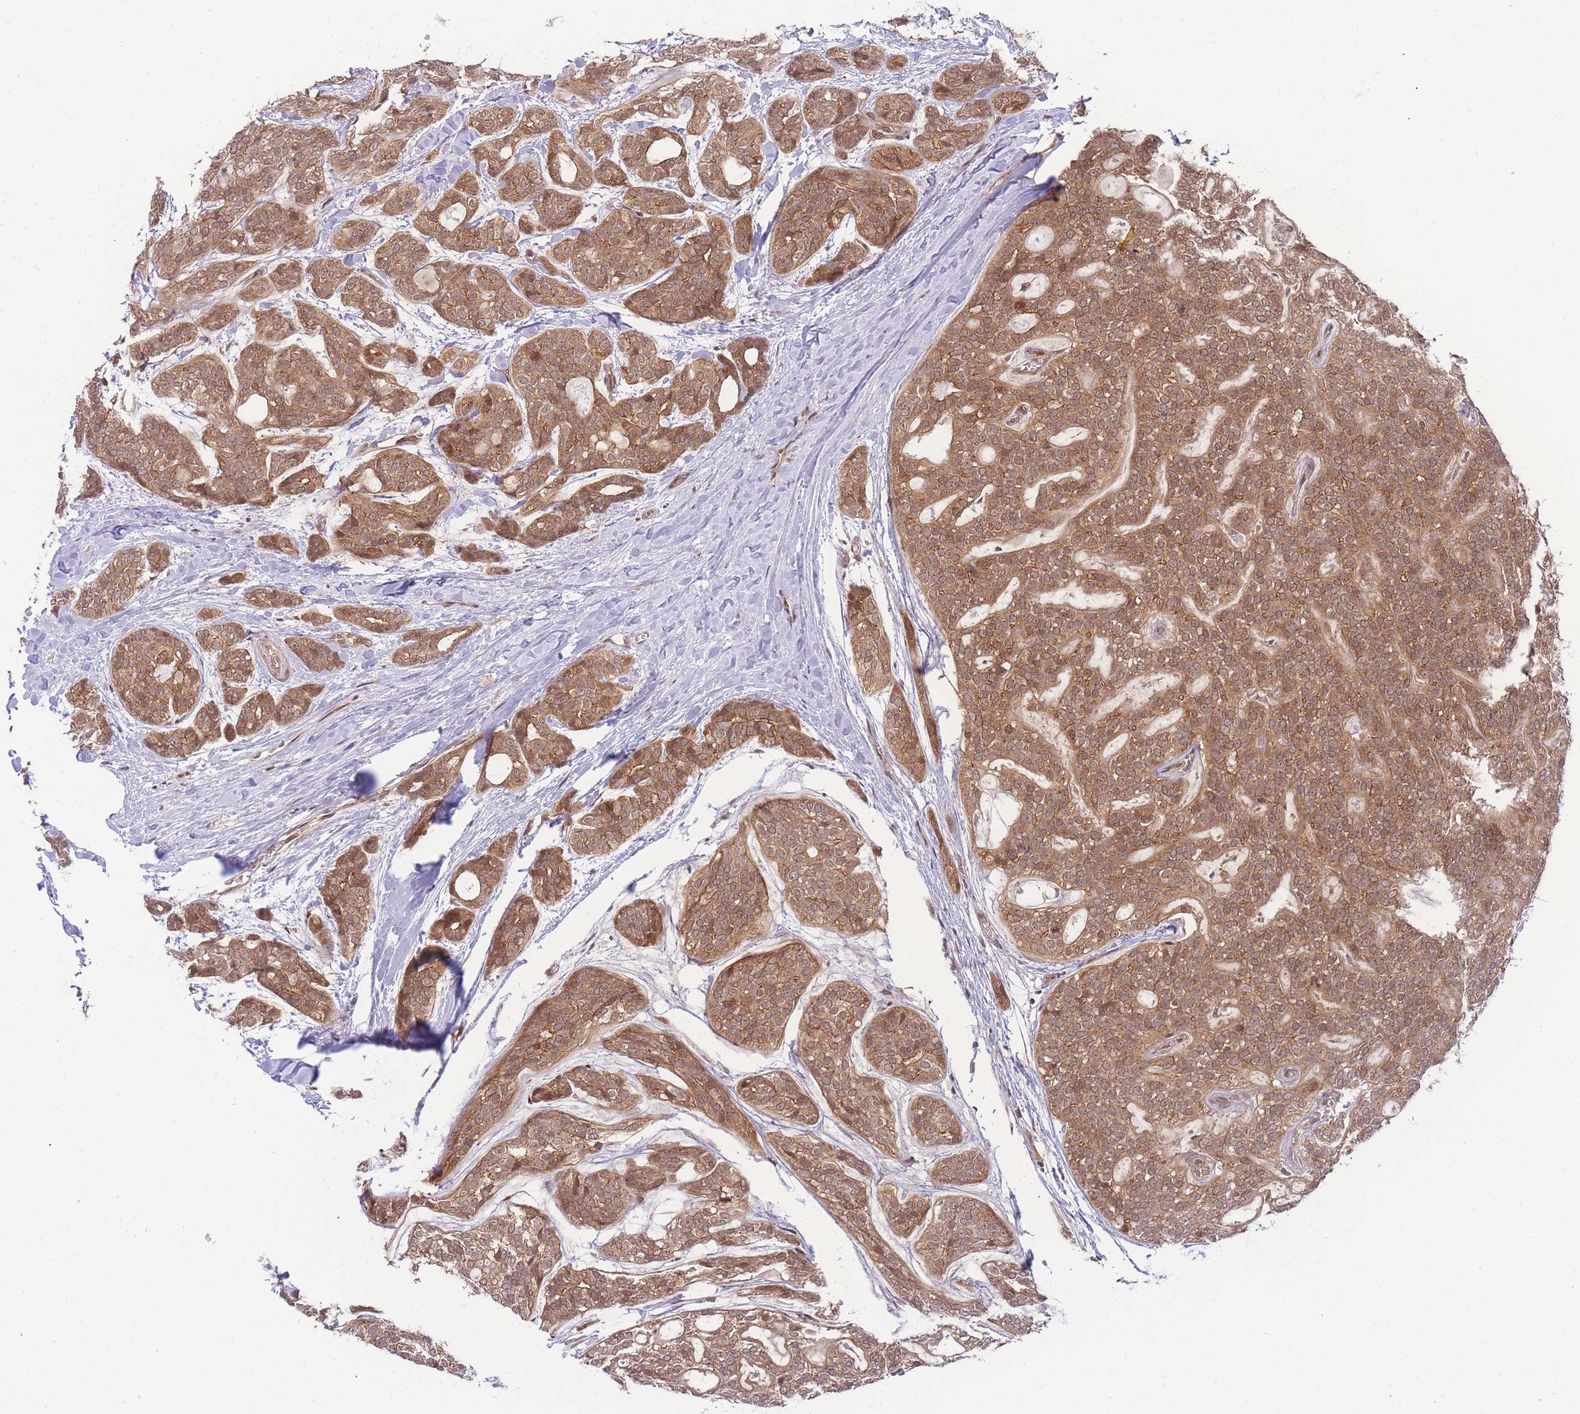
{"staining": {"intensity": "moderate", "quantity": ">75%", "location": "cytoplasmic/membranous,nuclear"}, "tissue": "head and neck cancer", "cell_type": "Tumor cells", "image_type": "cancer", "snomed": [{"axis": "morphology", "description": "Adenocarcinoma, NOS"}, {"axis": "topography", "description": "Head-Neck"}], "caption": "An immunohistochemistry micrograph of tumor tissue is shown. Protein staining in brown labels moderate cytoplasmic/membranous and nuclear positivity in adenocarcinoma (head and neck) within tumor cells. The protein is stained brown, and the nuclei are stained in blue (DAB (3,3'-diaminobenzidine) IHC with brightfield microscopy, high magnification).", "gene": "KIAA1191", "patient": {"sex": "male", "age": 66}}